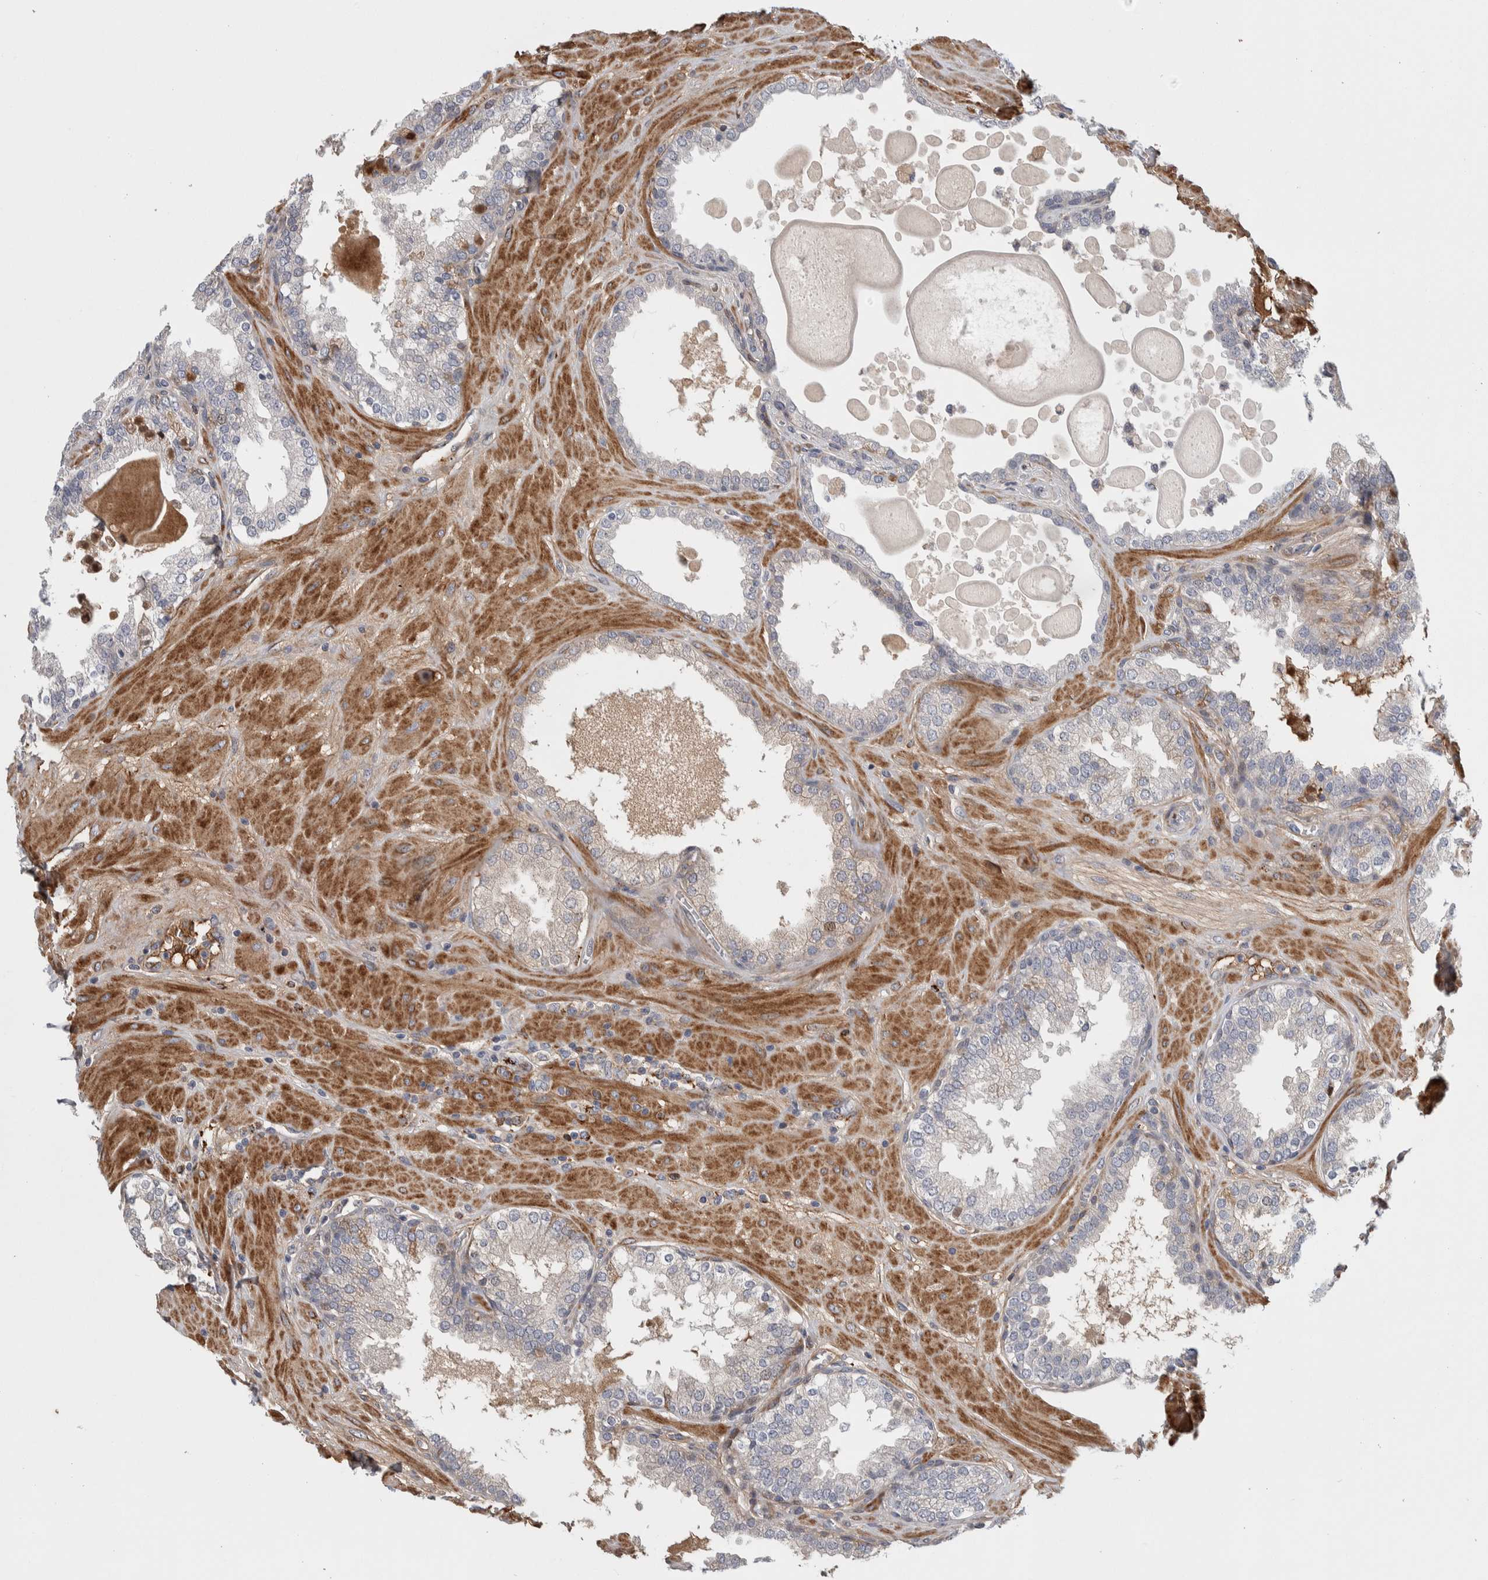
{"staining": {"intensity": "negative", "quantity": "none", "location": "none"}, "tissue": "prostate", "cell_type": "Glandular cells", "image_type": "normal", "snomed": [{"axis": "morphology", "description": "Normal tissue, NOS"}, {"axis": "topography", "description": "Prostate"}], "caption": "Glandular cells show no significant expression in normal prostate. (DAB (3,3'-diaminobenzidine) immunohistochemistry visualized using brightfield microscopy, high magnification).", "gene": "PSMG3", "patient": {"sex": "male", "age": 51}}